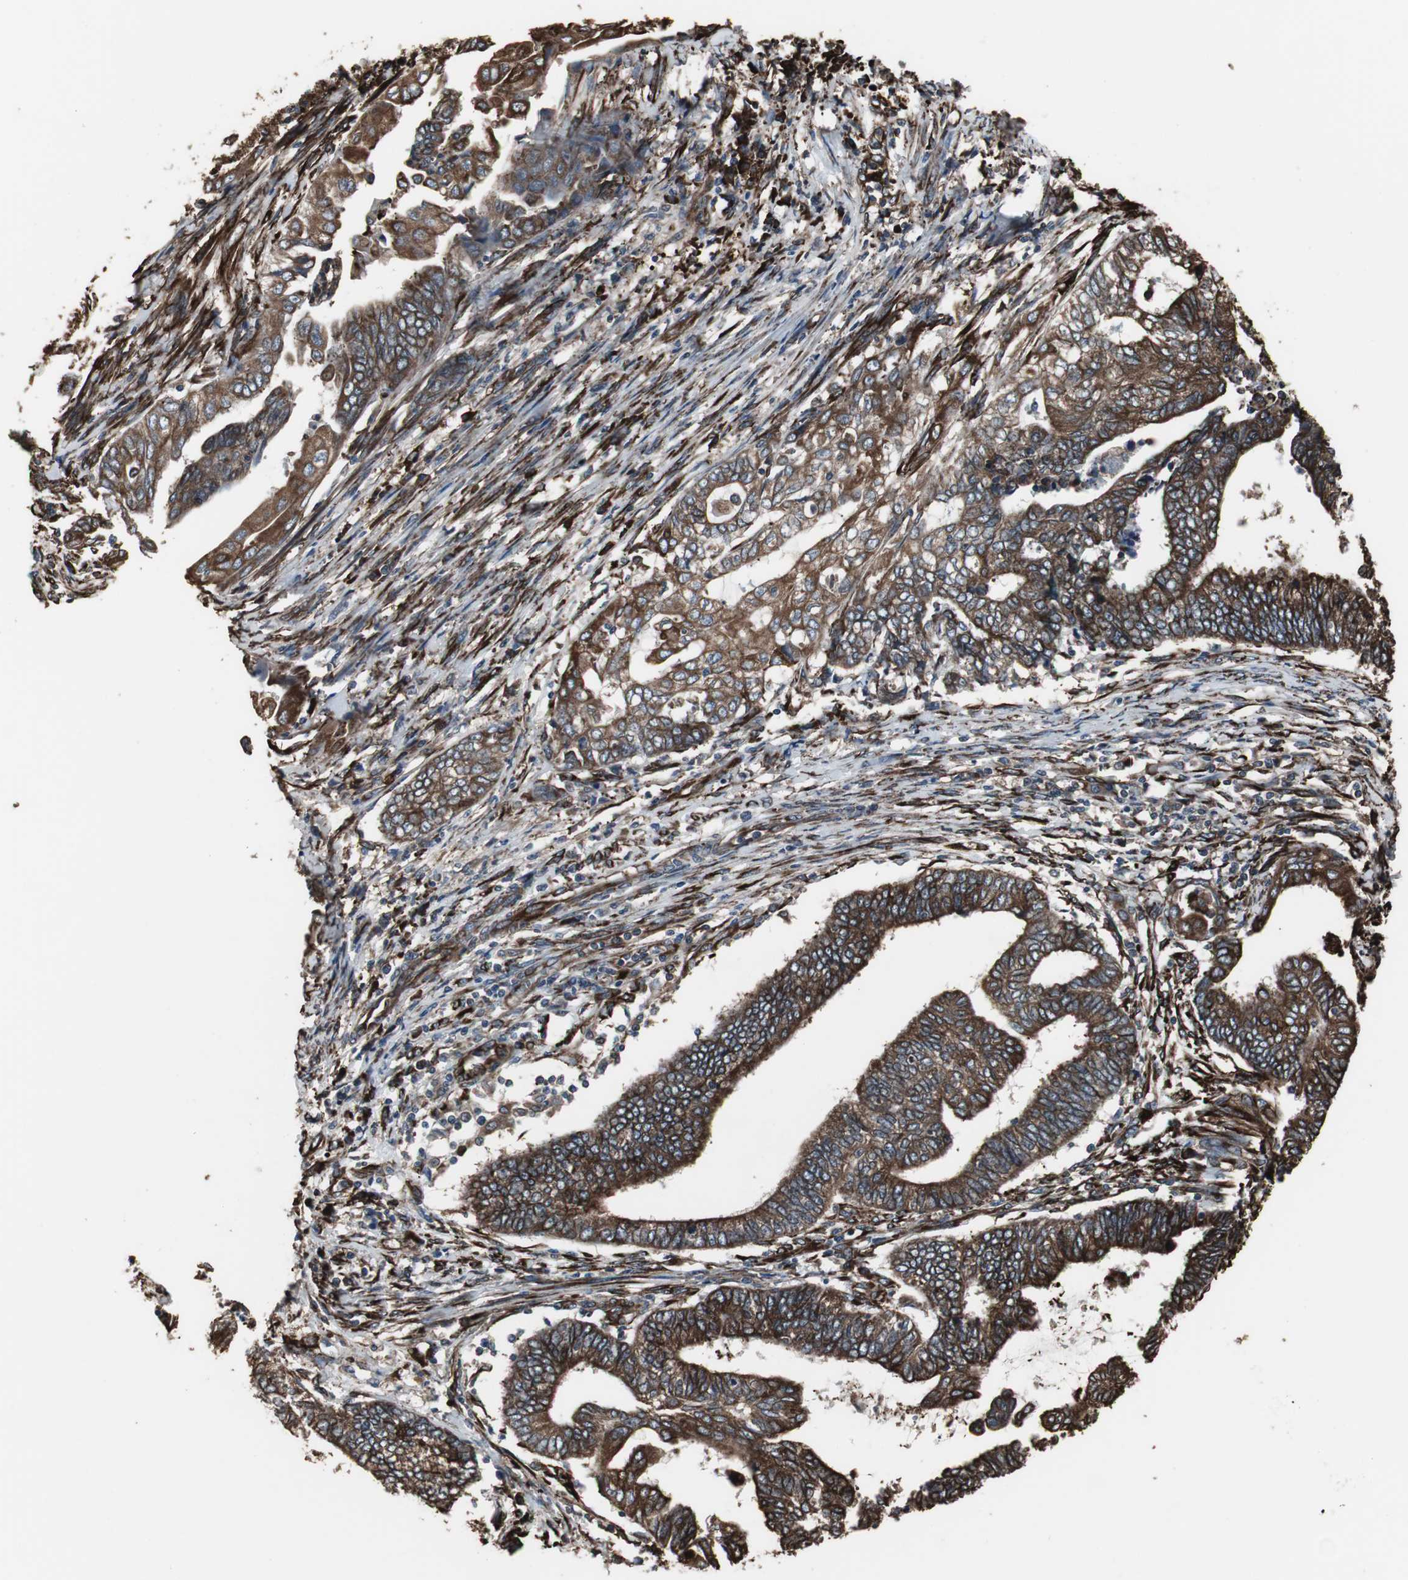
{"staining": {"intensity": "strong", "quantity": ">75%", "location": "cytoplasmic/membranous"}, "tissue": "endometrial cancer", "cell_type": "Tumor cells", "image_type": "cancer", "snomed": [{"axis": "morphology", "description": "Adenocarcinoma, NOS"}, {"axis": "topography", "description": "Uterus"}, {"axis": "topography", "description": "Endometrium"}], "caption": "The photomicrograph exhibits immunohistochemical staining of adenocarcinoma (endometrial). There is strong cytoplasmic/membranous positivity is present in approximately >75% of tumor cells. (IHC, brightfield microscopy, high magnification).", "gene": "CALU", "patient": {"sex": "female", "age": 70}}